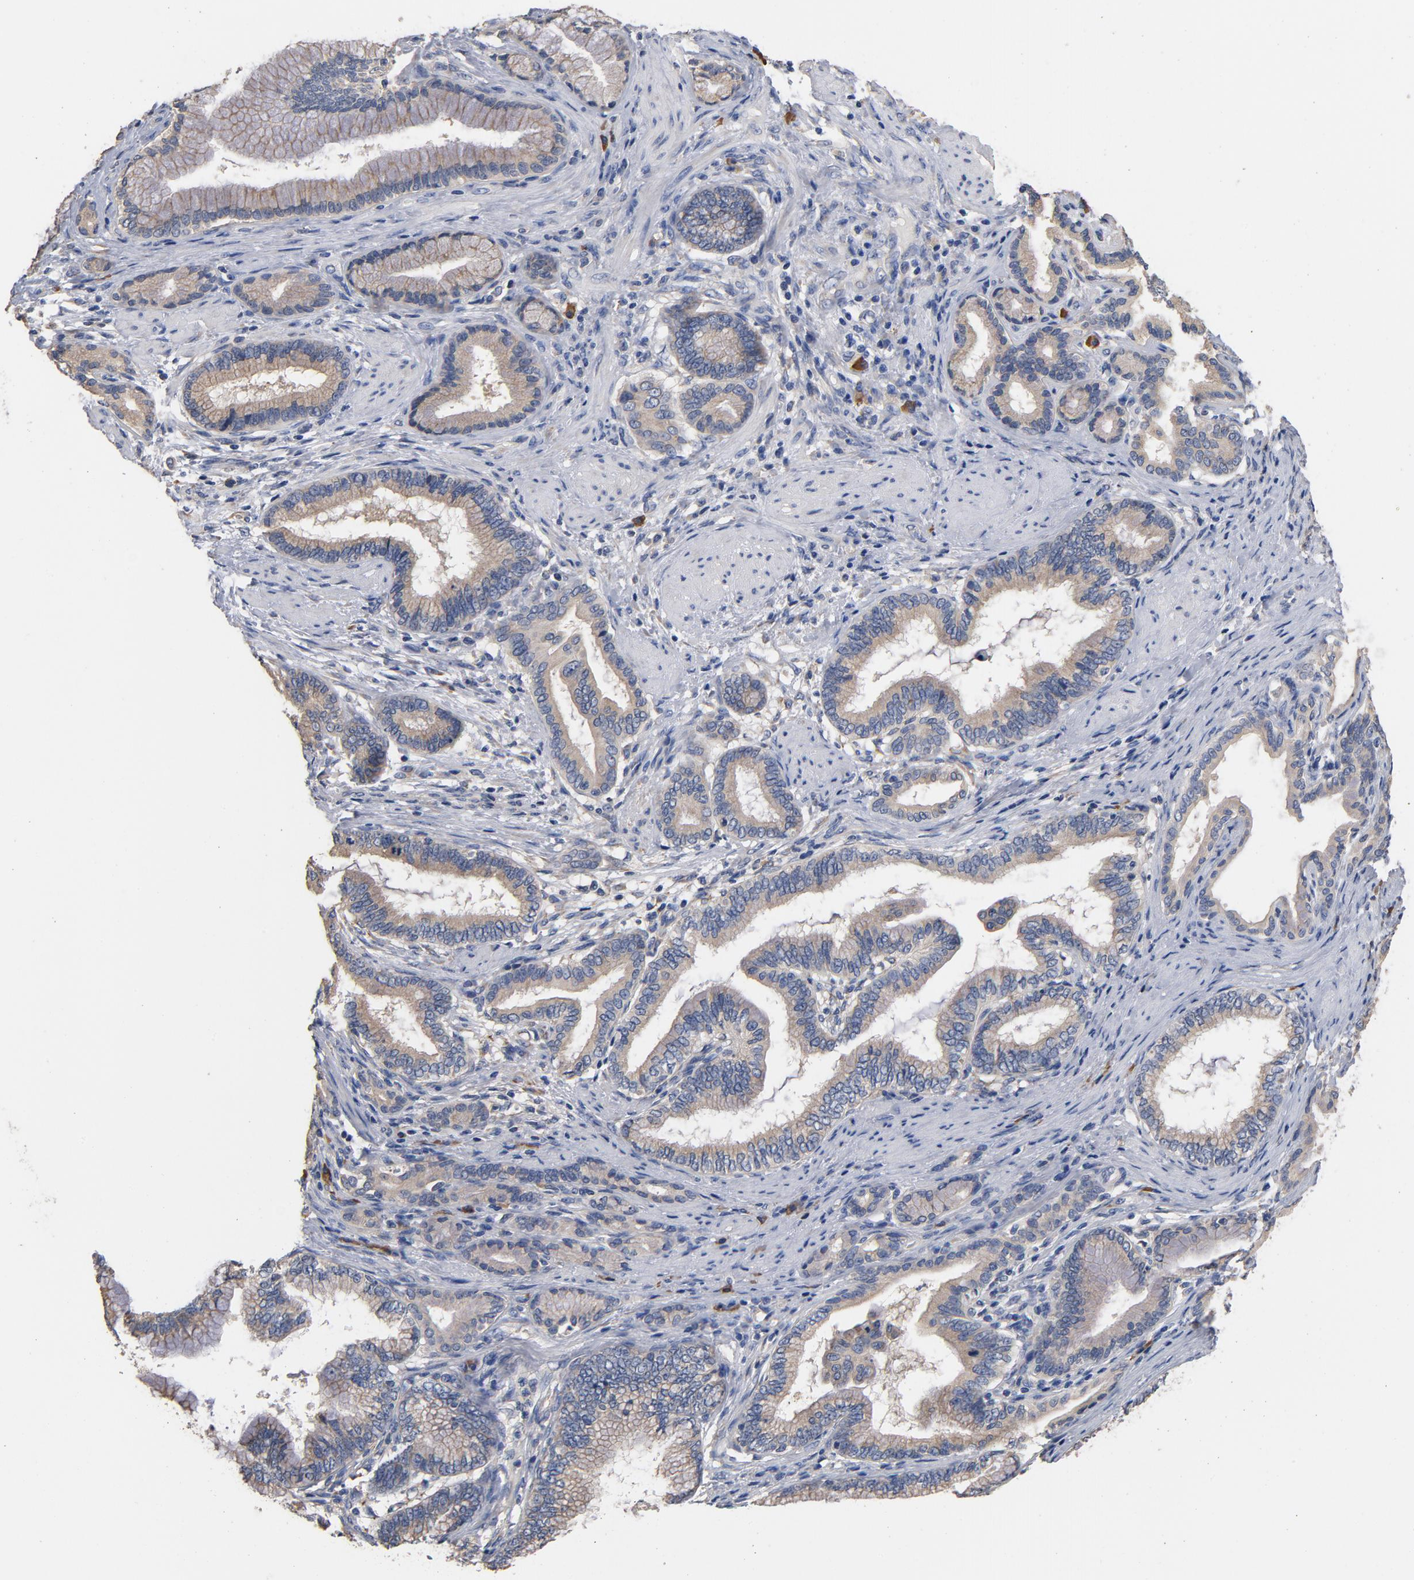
{"staining": {"intensity": "weak", "quantity": ">75%", "location": "cytoplasmic/membranous"}, "tissue": "pancreatic cancer", "cell_type": "Tumor cells", "image_type": "cancer", "snomed": [{"axis": "morphology", "description": "Adenocarcinoma, NOS"}, {"axis": "topography", "description": "Pancreas"}], "caption": "This histopathology image displays IHC staining of adenocarcinoma (pancreatic), with low weak cytoplasmic/membranous staining in about >75% of tumor cells.", "gene": "TLR4", "patient": {"sex": "female", "age": 64}}